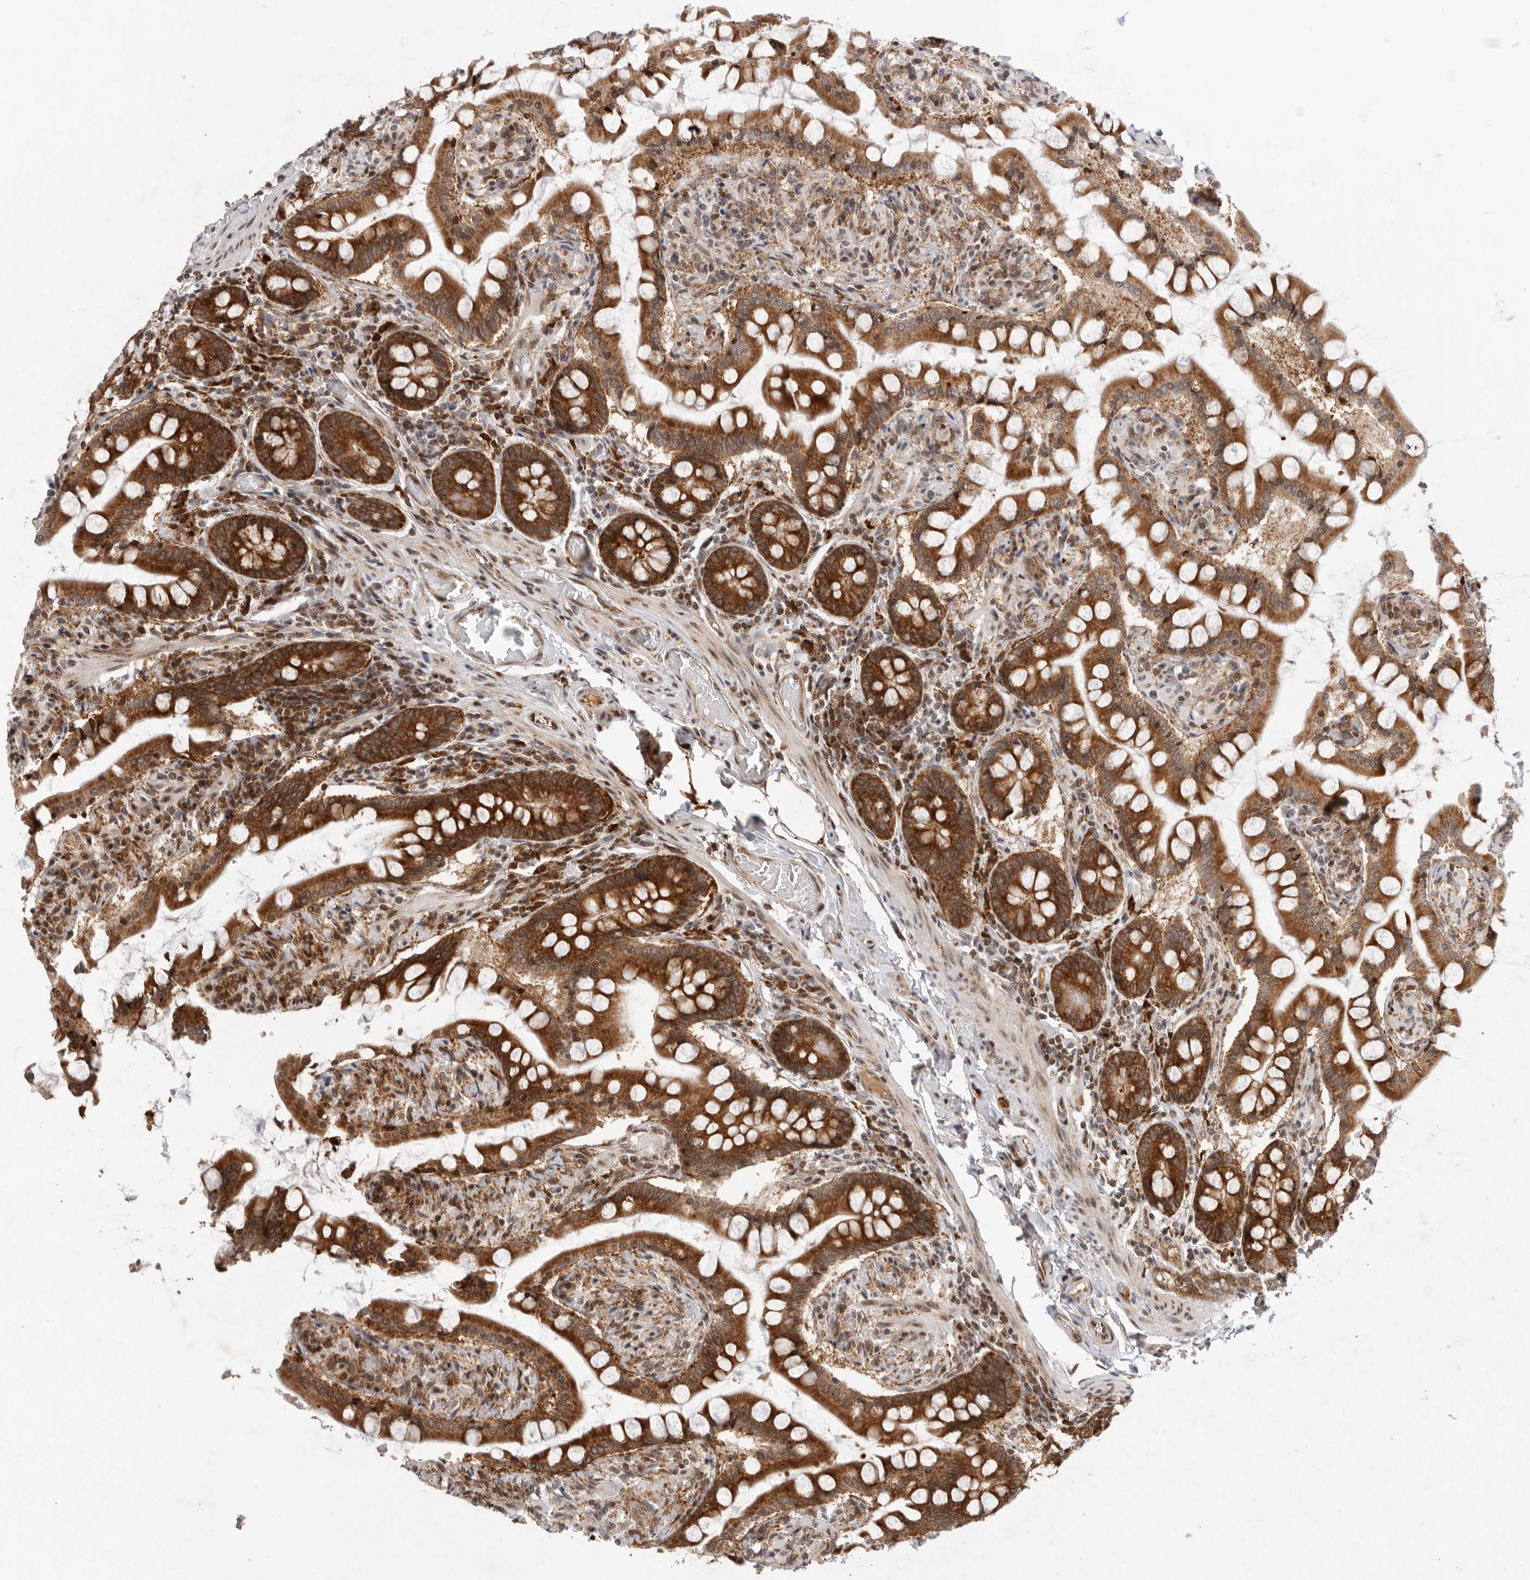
{"staining": {"intensity": "strong", "quantity": ">75%", "location": "cytoplasmic/membranous,nuclear"}, "tissue": "small intestine", "cell_type": "Glandular cells", "image_type": "normal", "snomed": [{"axis": "morphology", "description": "Normal tissue, NOS"}, {"axis": "topography", "description": "Small intestine"}], "caption": "This micrograph reveals IHC staining of benign human small intestine, with high strong cytoplasmic/membranous,nuclear positivity in about >75% of glandular cells.", "gene": "FZD3", "patient": {"sex": "male", "age": 41}}